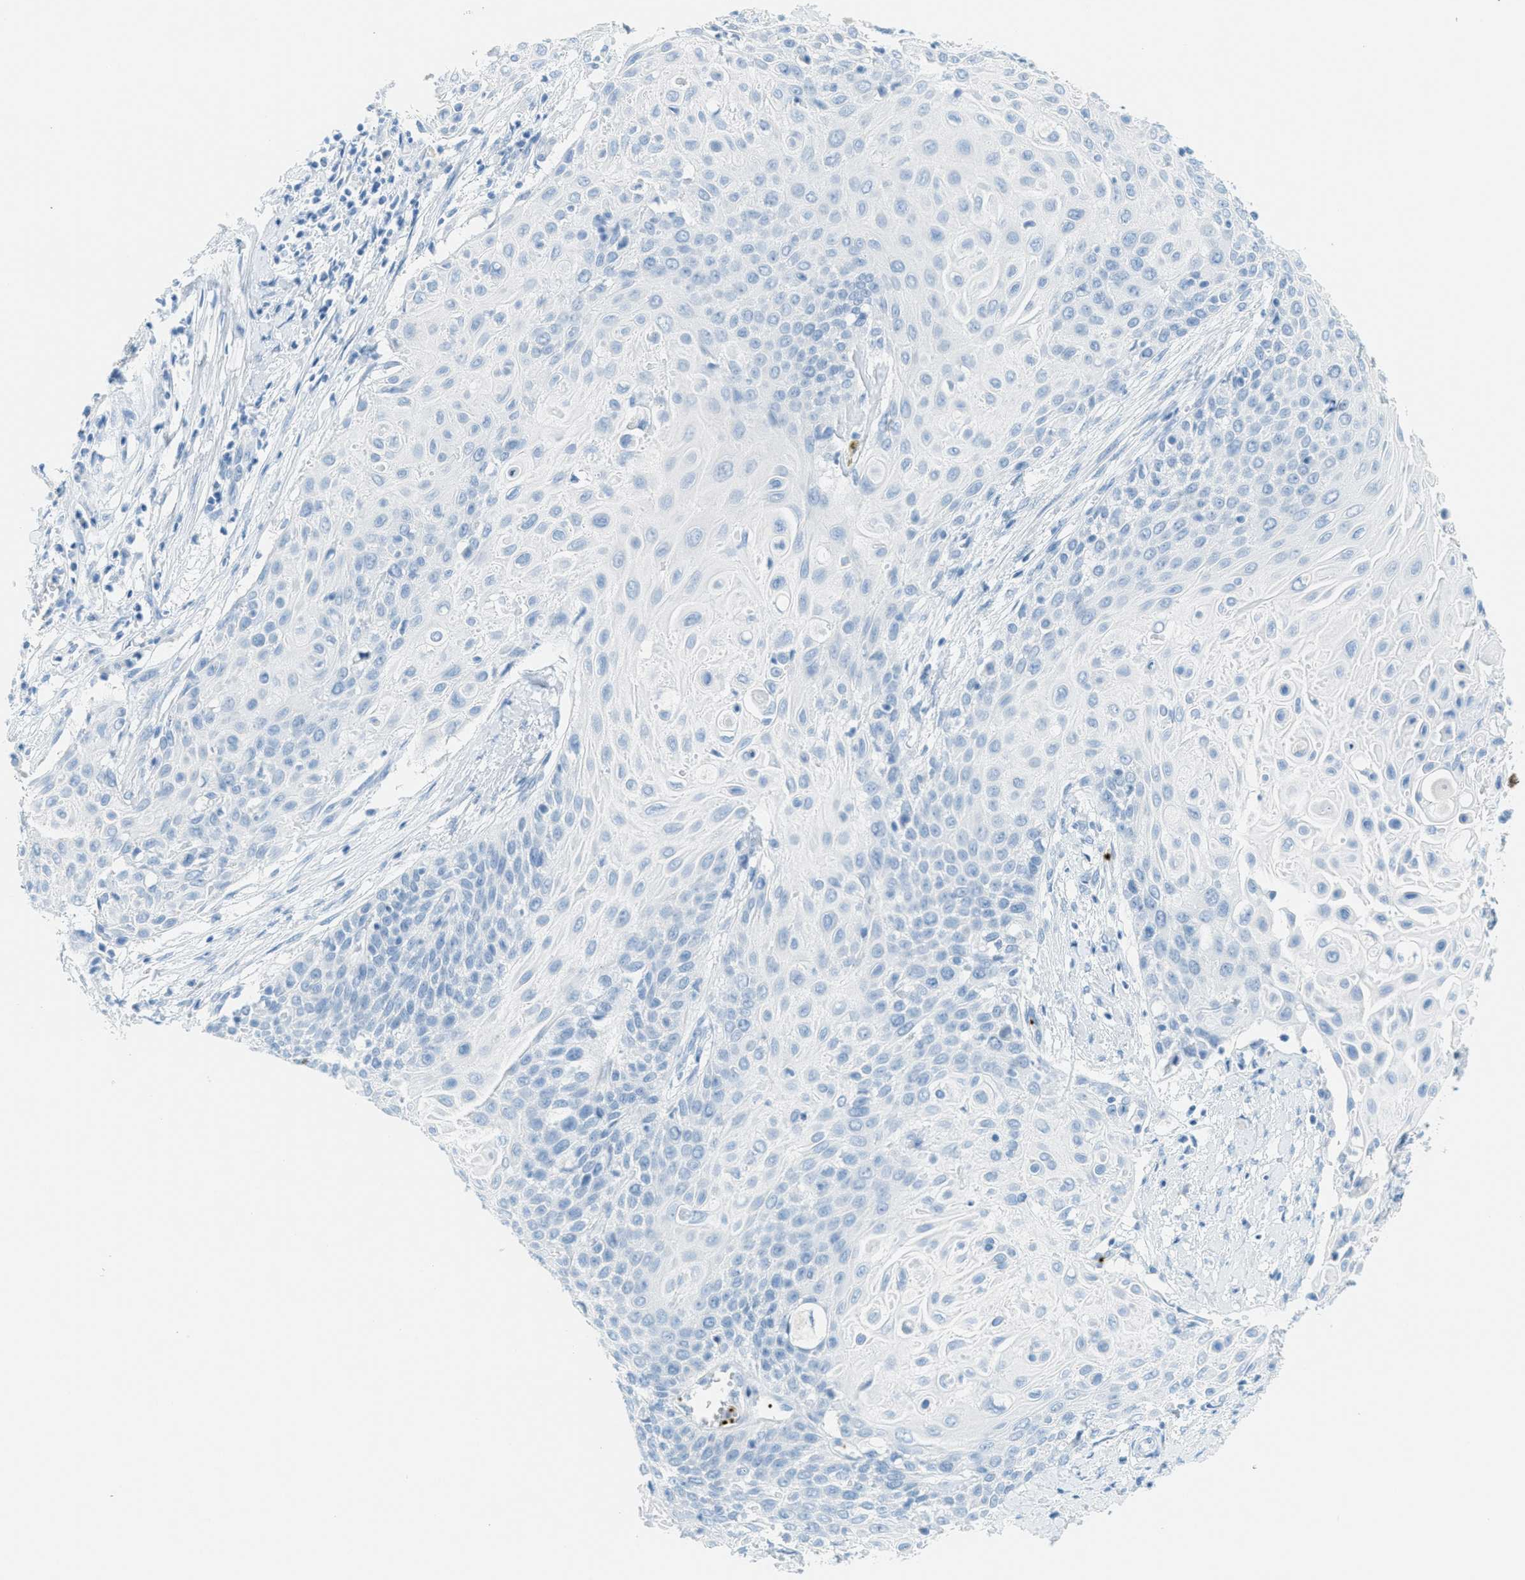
{"staining": {"intensity": "negative", "quantity": "none", "location": "none"}, "tissue": "cervical cancer", "cell_type": "Tumor cells", "image_type": "cancer", "snomed": [{"axis": "morphology", "description": "Squamous cell carcinoma, NOS"}, {"axis": "topography", "description": "Cervix"}], "caption": "Tumor cells are negative for brown protein staining in cervical cancer (squamous cell carcinoma).", "gene": "PPBP", "patient": {"sex": "female", "age": 39}}